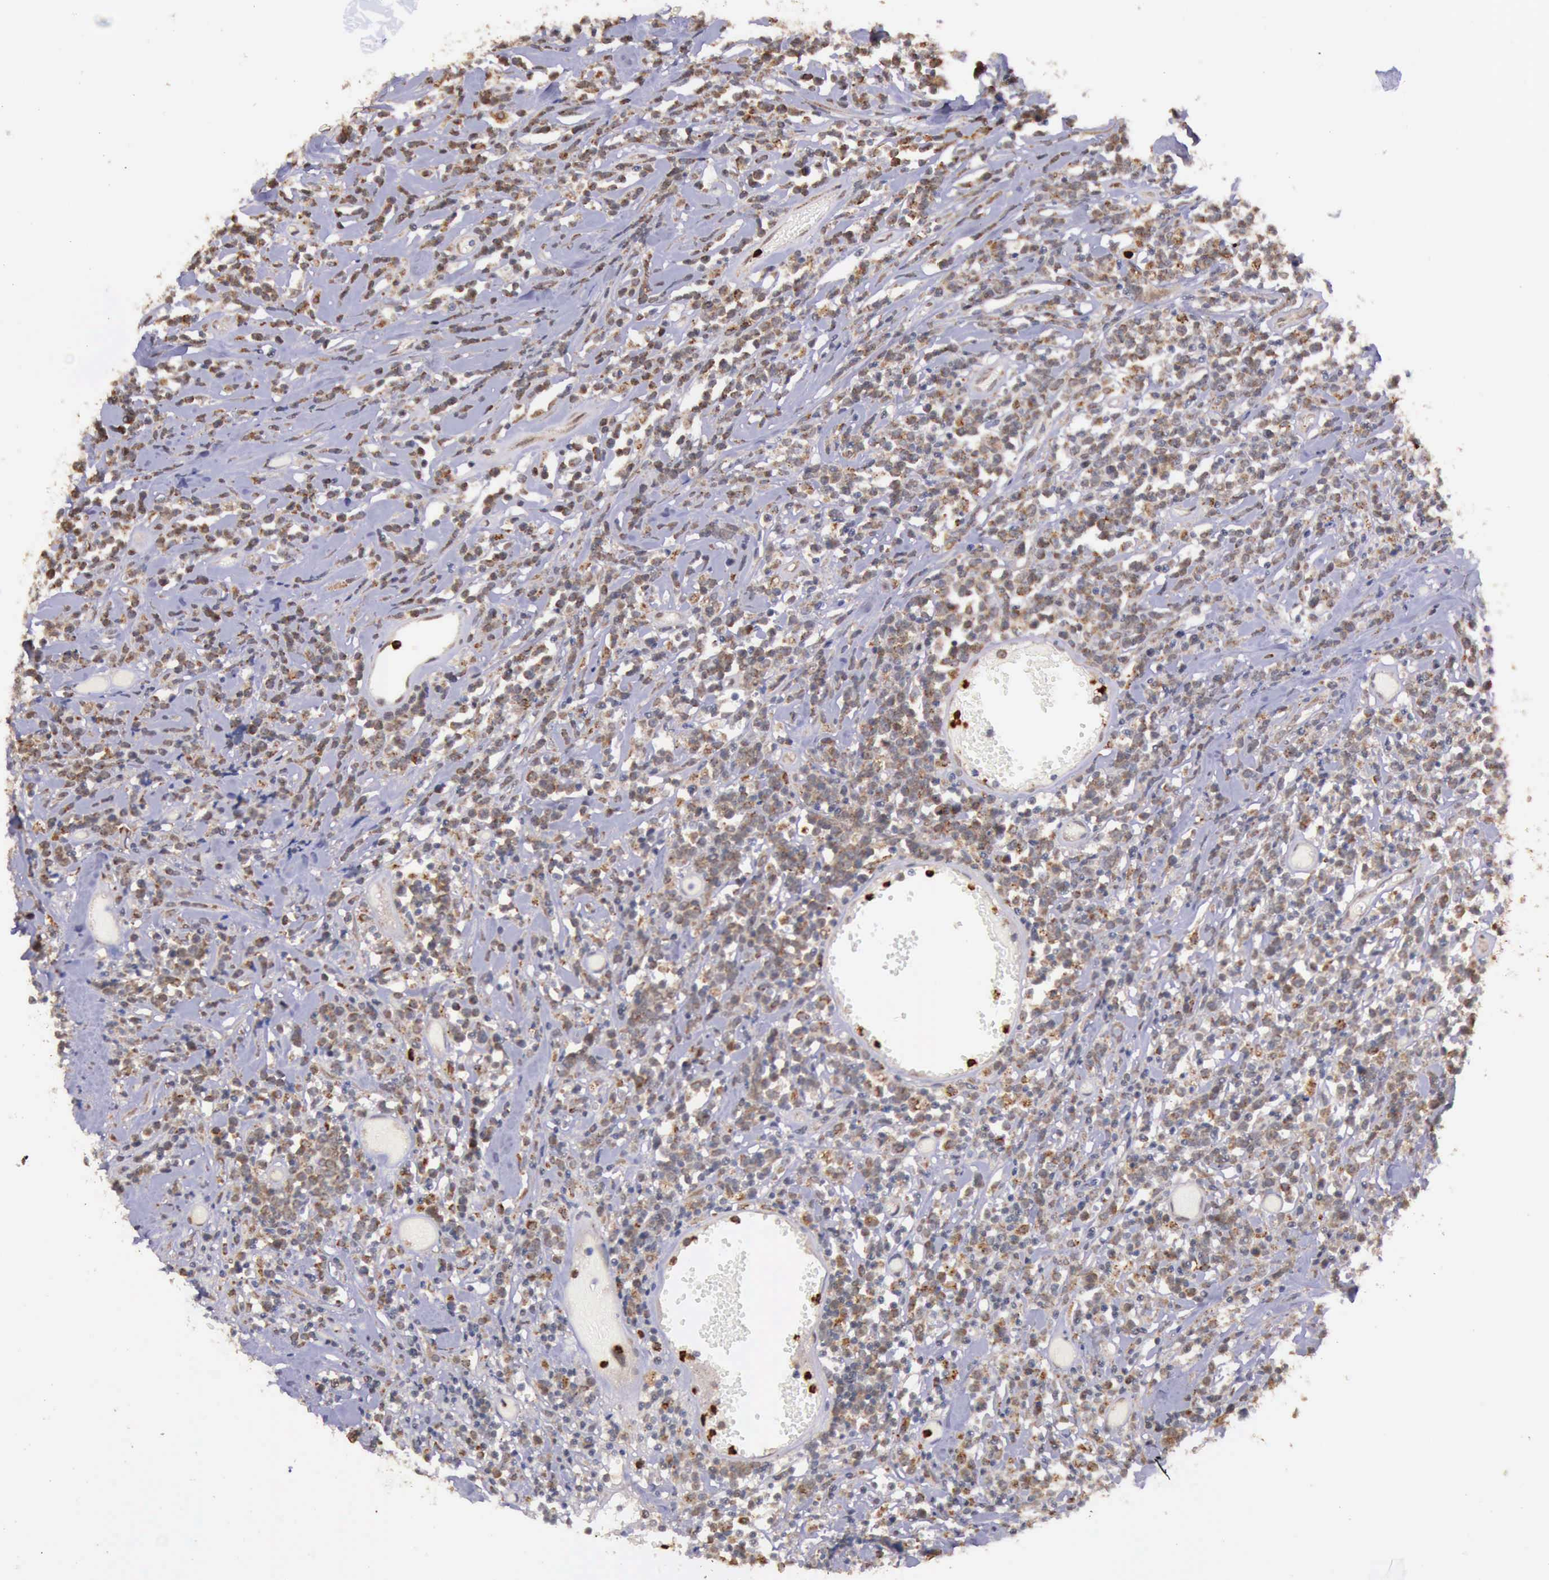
{"staining": {"intensity": "moderate", "quantity": ">75%", "location": "cytoplasmic/membranous"}, "tissue": "lymphoma", "cell_type": "Tumor cells", "image_type": "cancer", "snomed": [{"axis": "morphology", "description": "Malignant lymphoma, non-Hodgkin's type, High grade"}, {"axis": "topography", "description": "Colon"}], "caption": "IHC (DAB) staining of lymphoma reveals moderate cytoplasmic/membranous protein positivity in about >75% of tumor cells. Immunohistochemistry stains the protein in brown and the nuclei are stained blue.", "gene": "ARMCX3", "patient": {"sex": "male", "age": 82}}